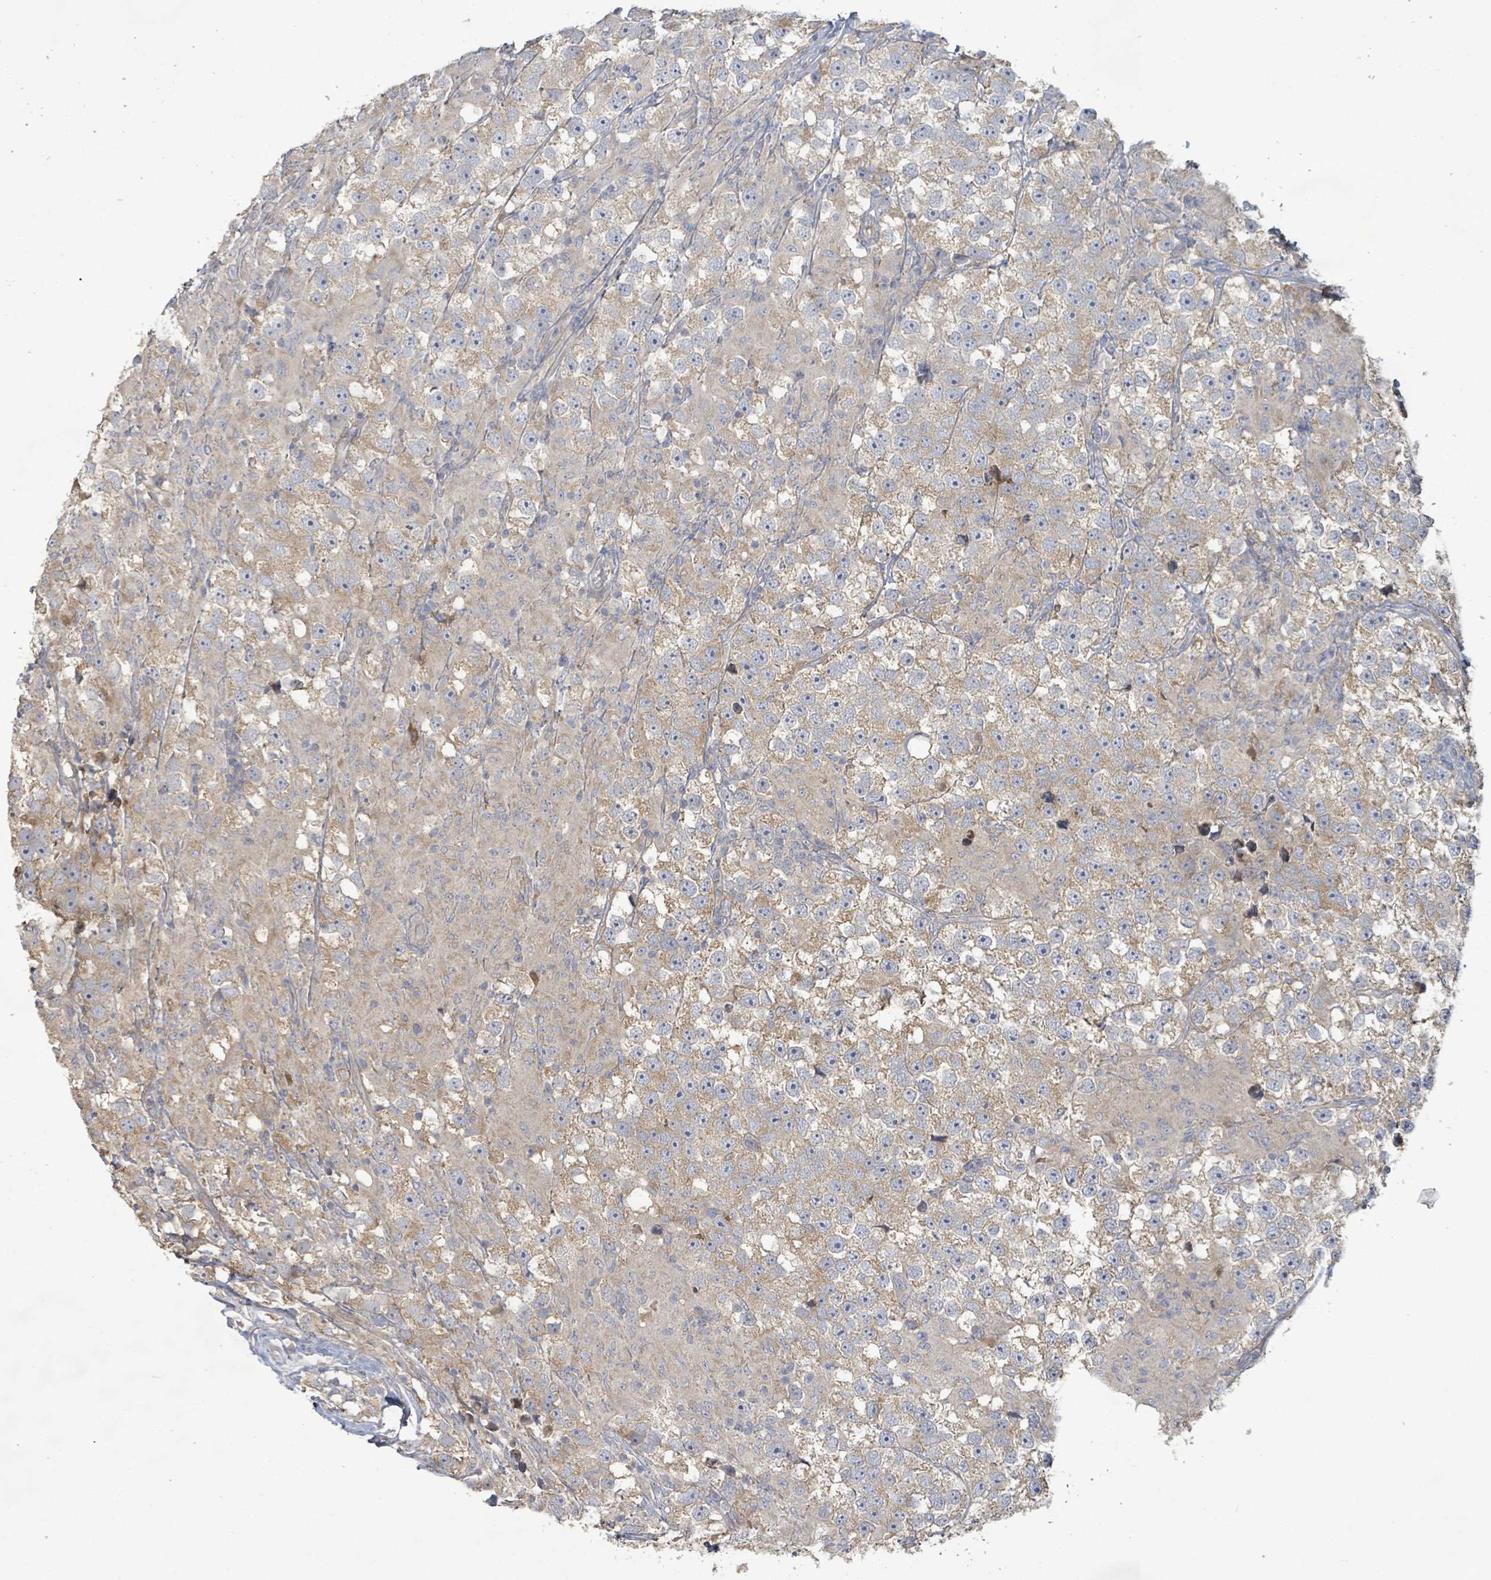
{"staining": {"intensity": "moderate", "quantity": ">75%", "location": "cytoplasmic/membranous"}, "tissue": "testis cancer", "cell_type": "Tumor cells", "image_type": "cancer", "snomed": [{"axis": "morphology", "description": "Seminoma, NOS"}, {"axis": "topography", "description": "Testis"}], "caption": "IHC of human testis cancer (seminoma) exhibits medium levels of moderate cytoplasmic/membranous positivity in about >75% of tumor cells. (IHC, brightfield microscopy, high magnification).", "gene": "KCNS2", "patient": {"sex": "male", "age": 46}}